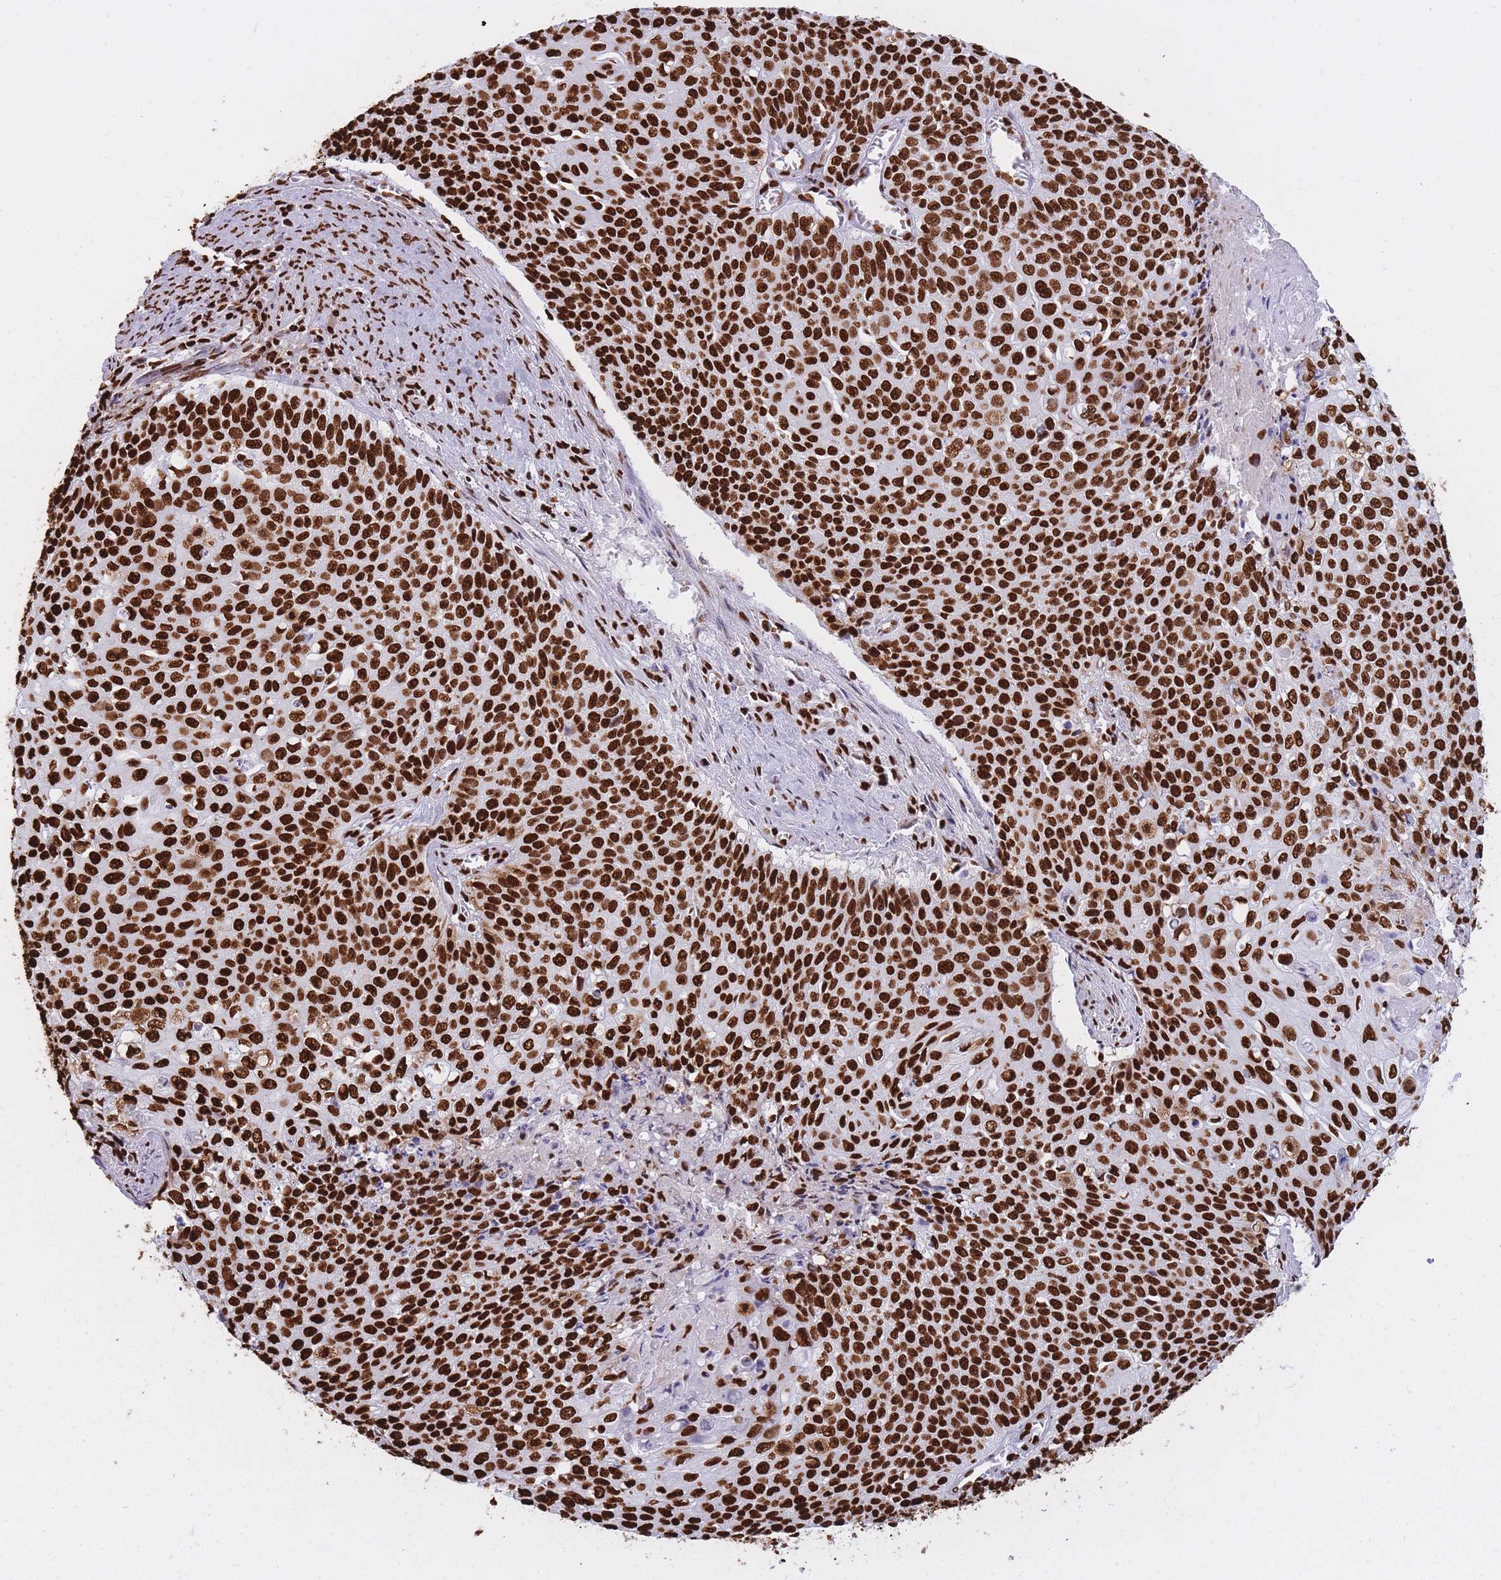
{"staining": {"intensity": "strong", "quantity": ">75%", "location": "nuclear"}, "tissue": "cervical cancer", "cell_type": "Tumor cells", "image_type": "cancer", "snomed": [{"axis": "morphology", "description": "Squamous cell carcinoma, NOS"}, {"axis": "topography", "description": "Cervix"}], "caption": "Immunohistochemistry histopathology image of human cervical cancer (squamous cell carcinoma) stained for a protein (brown), which shows high levels of strong nuclear staining in about >75% of tumor cells.", "gene": "HNRNPUL1", "patient": {"sex": "female", "age": 39}}